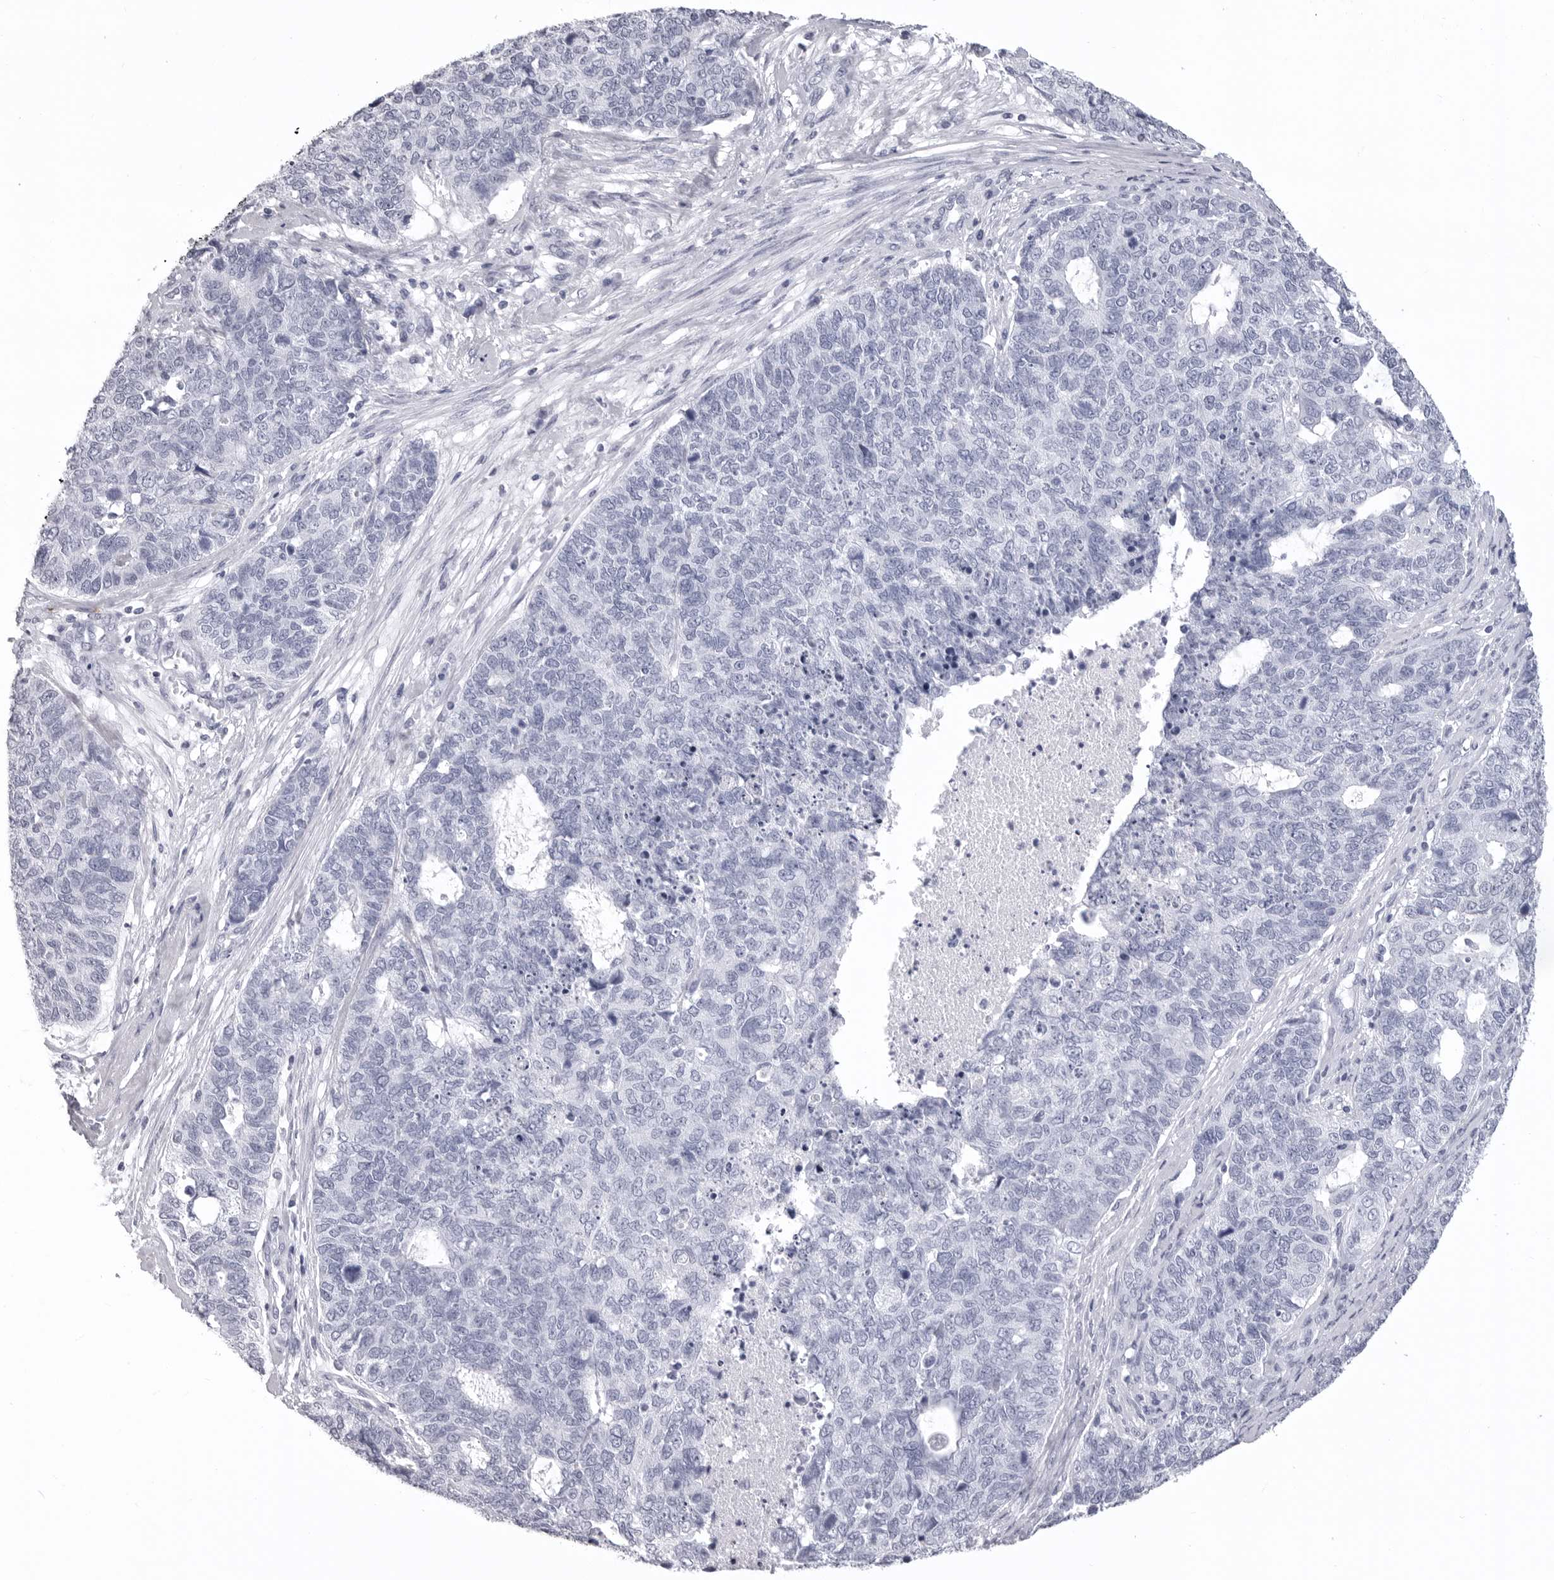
{"staining": {"intensity": "negative", "quantity": "none", "location": "none"}, "tissue": "cervical cancer", "cell_type": "Tumor cells", "image_type": "cancer", "snomed": [{"axis": "morphology", "description": "Squamous cell carcinoma, NOS"}, {"axis": "topography", "description": "Cervix"}], "caption": "An image of cervical squamous cell carcinoma stained for a protein exhibits no brown staining in tumor cells. (DAB IHC visualized using brightfield microscopy, high magnification).", "gene": "LGALS4", "patient": {"sex": "female", "age": 63}}